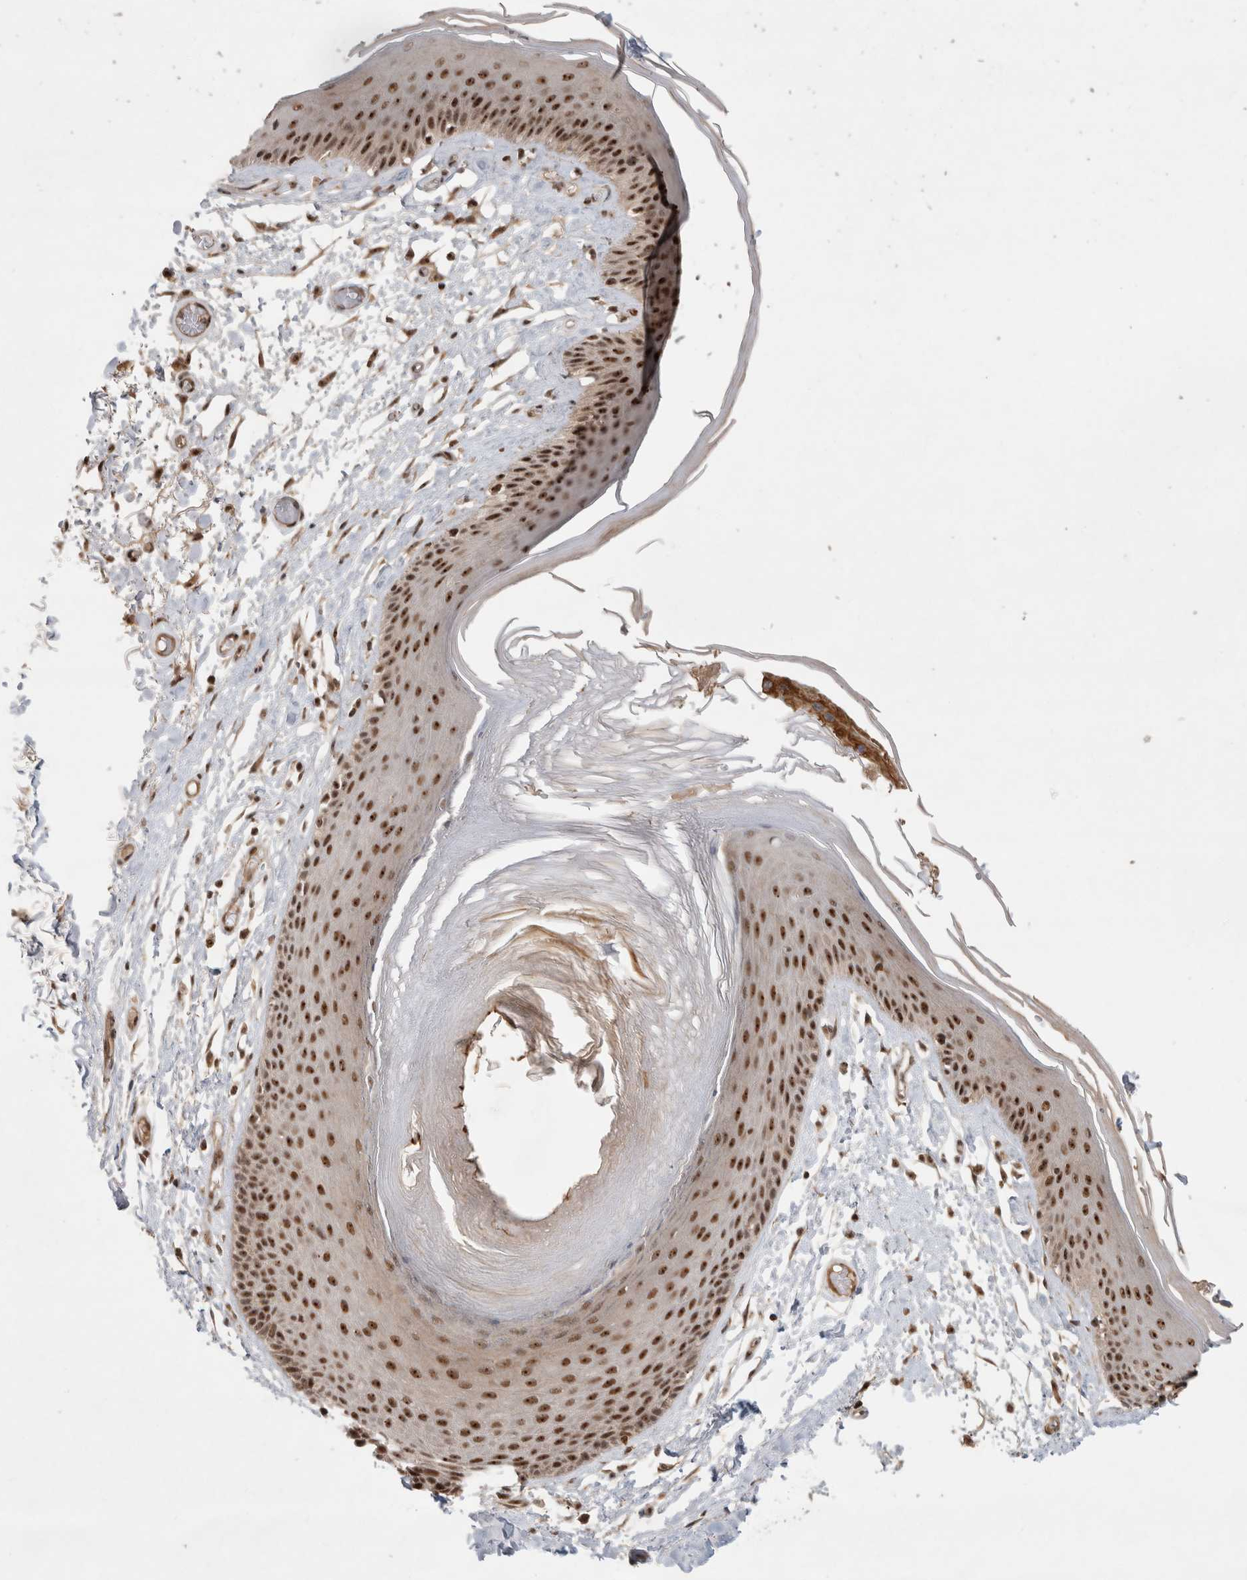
{"staining": {"intensity": "strong", "quantity": ">75%", "location": "nuclear"}, "tissue": "skin", "cell_type": "Epidermal cells", "image_type": "normal", "snomed": [{"axis": "morphology", "description": "Normal tissue, NOS"}, {"axis": "topography", "description": "Vulva"}], "caption": "Approximately >75% of epidermal cells in benign human skin display strong nuclear protein positivity as visualized by brown immunohistochemical staining.", "gene": "MPHOSPH6", "patient": {"sex": "female", "age": 73}}